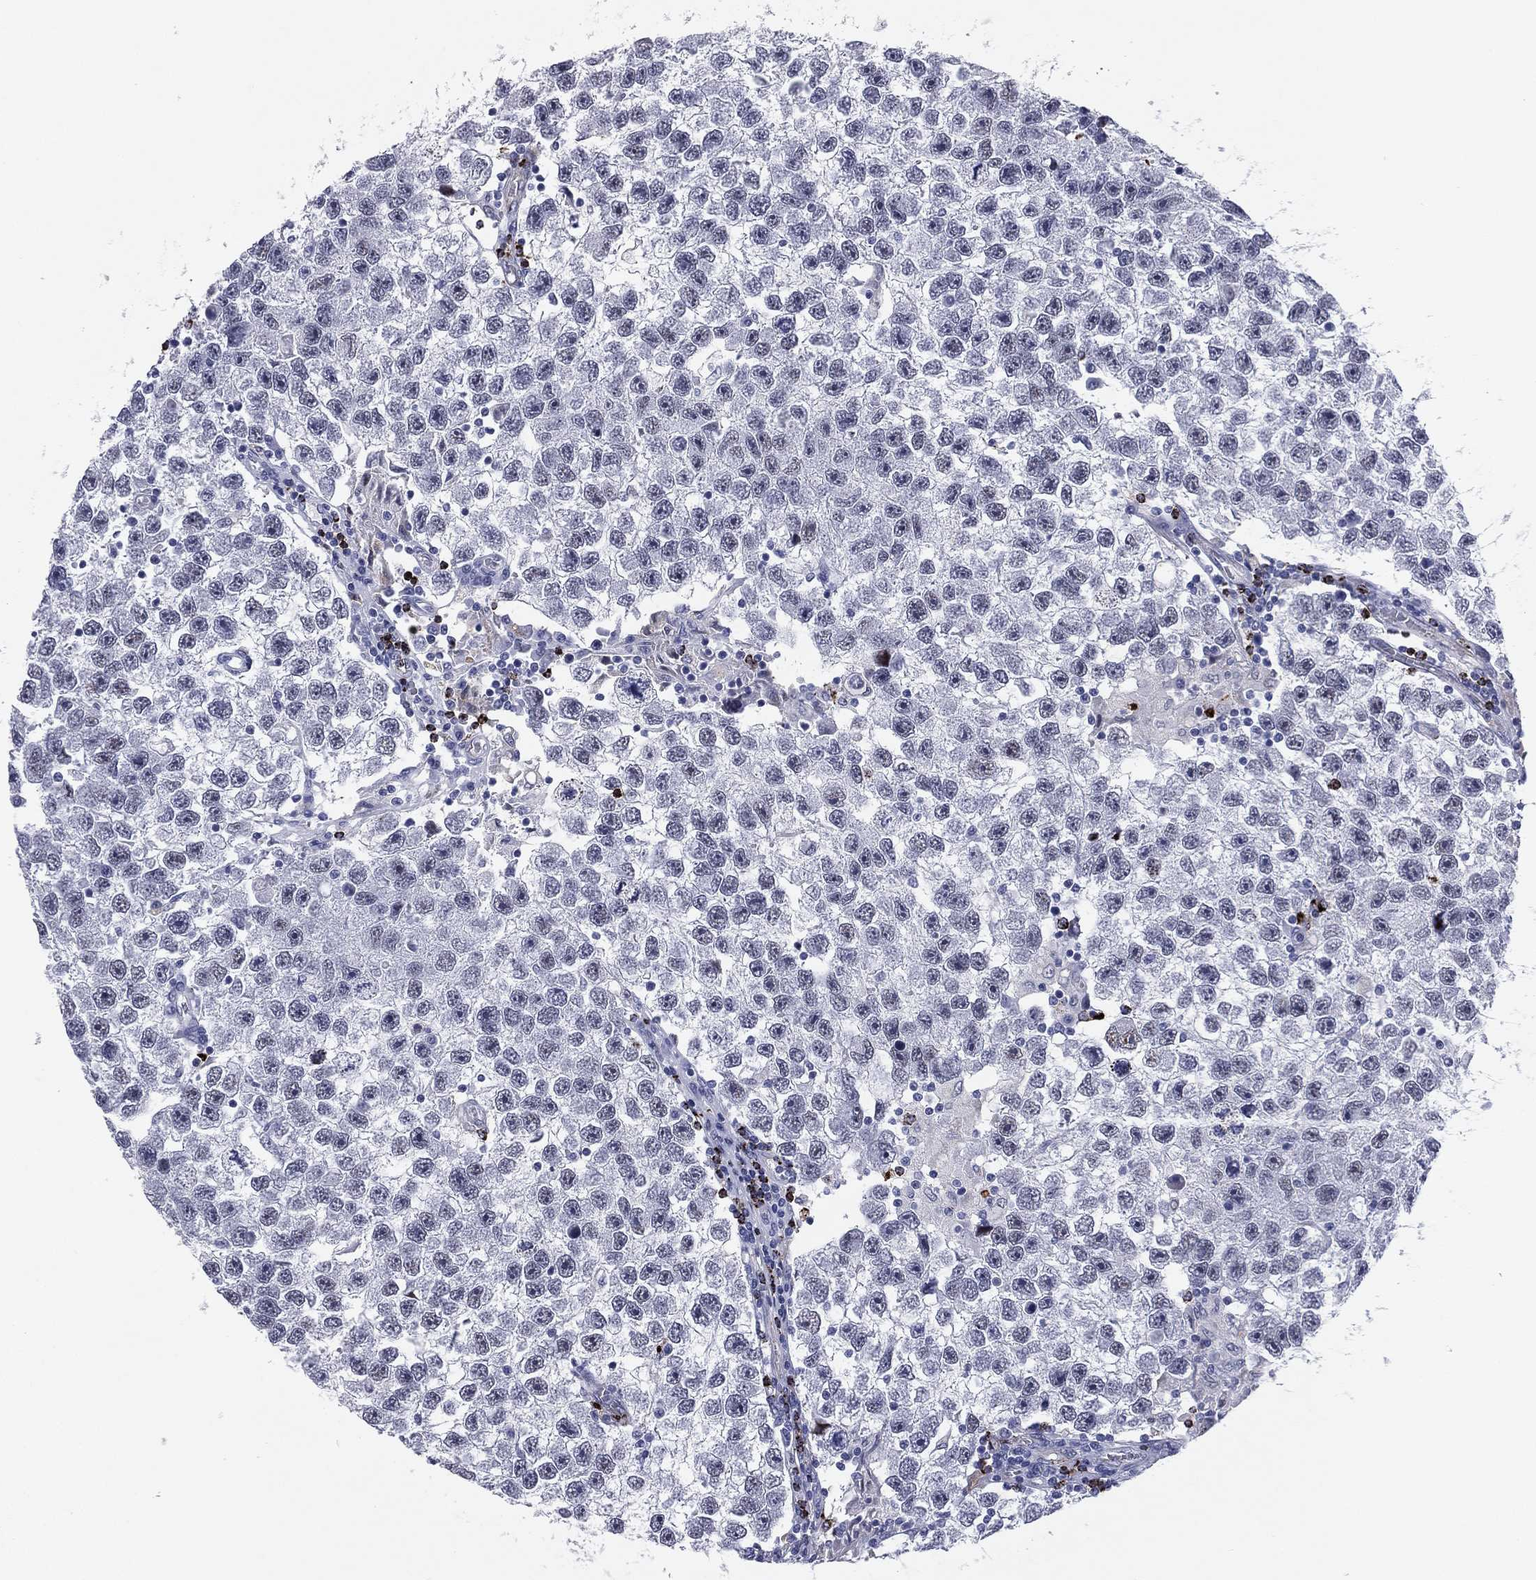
{"staining": {"intensity": "negative", "quantity": "none", "location": "none"}, "tissue": "testis cancer", "cell_type": "Tumor cells", "image_type": "cancer", "snomed": [{"axis": "morphology", "description": "Seminoma, NOS"}, {"axis": "topography", "description": "Testis"}], "caption": "Tumor cells show no significant staining in testis seminoma.", "gene": "HLA-DOA", "patient": {"sex": "male", "age": 26}}